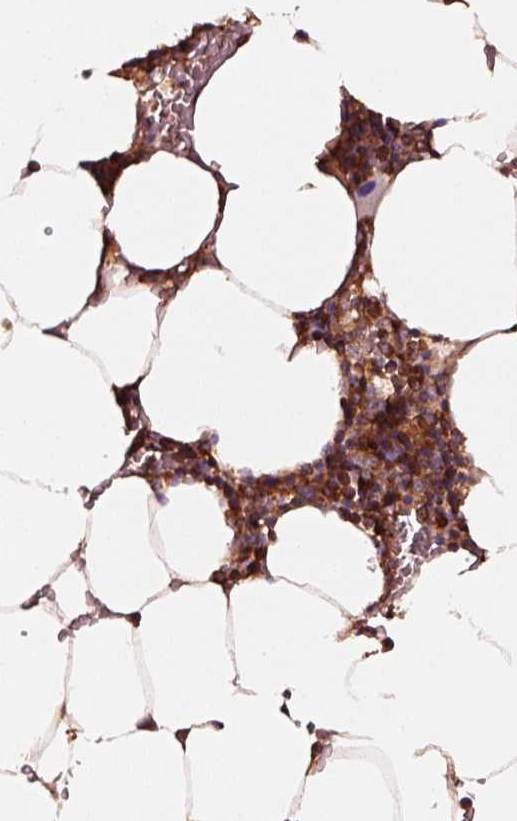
{"staining": {"intensity": "strong", "quantity": "<25%", "location": "cytoplasmic/membranous"}, "tissue": "bone marrow", "cell_type": "Hematopoietic cells", "image_type": "normal", "snomed": [{"axis": "morphology", "description": "Normal tissue, NOS"}, {"axis": "topography", "description": "Bone marrow"}], "caption": "Bone marrow stained with immunohistochemistry demonstrates strong cytoplasmic/membranous positivity in approximately <25% of hematopoietic cells.", "gene": "WASHC2A", "patient": {"sex": "female", "age": 52}}